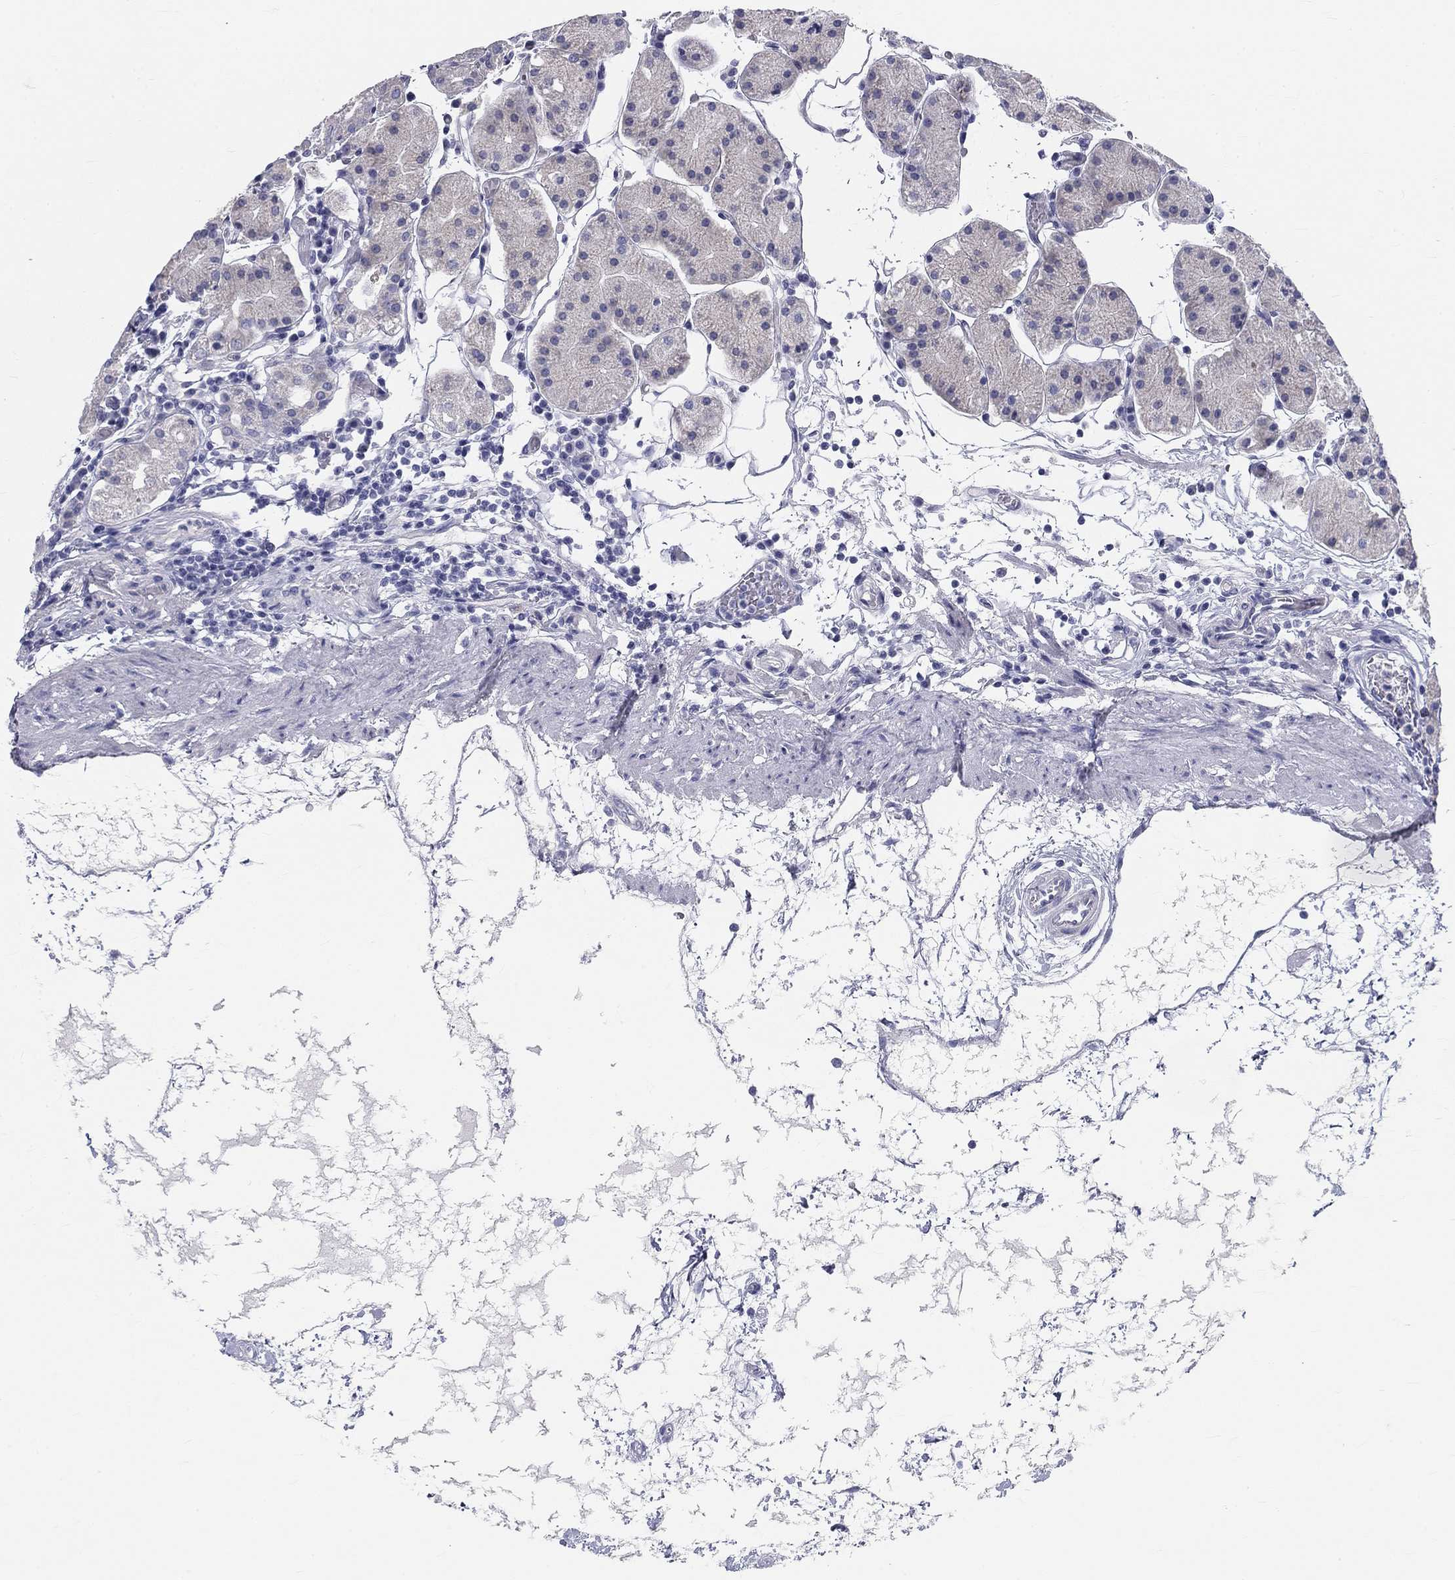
{"staining": {"intensity": "negative", "quantity": "none", "location": "none"}, "tissue": "stomach", "cell_type": "Glandular cells", "image_type": "normal", "snomed": [{"axis": "morphology", "description": "Normal tissue, NOS"}, {"axis": "topography", "description": "Stomach"}], "caption": "DAB (3,3'-diaminobenzidine) immunohistochemical staining of normal stomach reveals no significant expression in glandular cells.", "gene": "GALNTL5", "patient": {"sex": "male", "age": 54}}